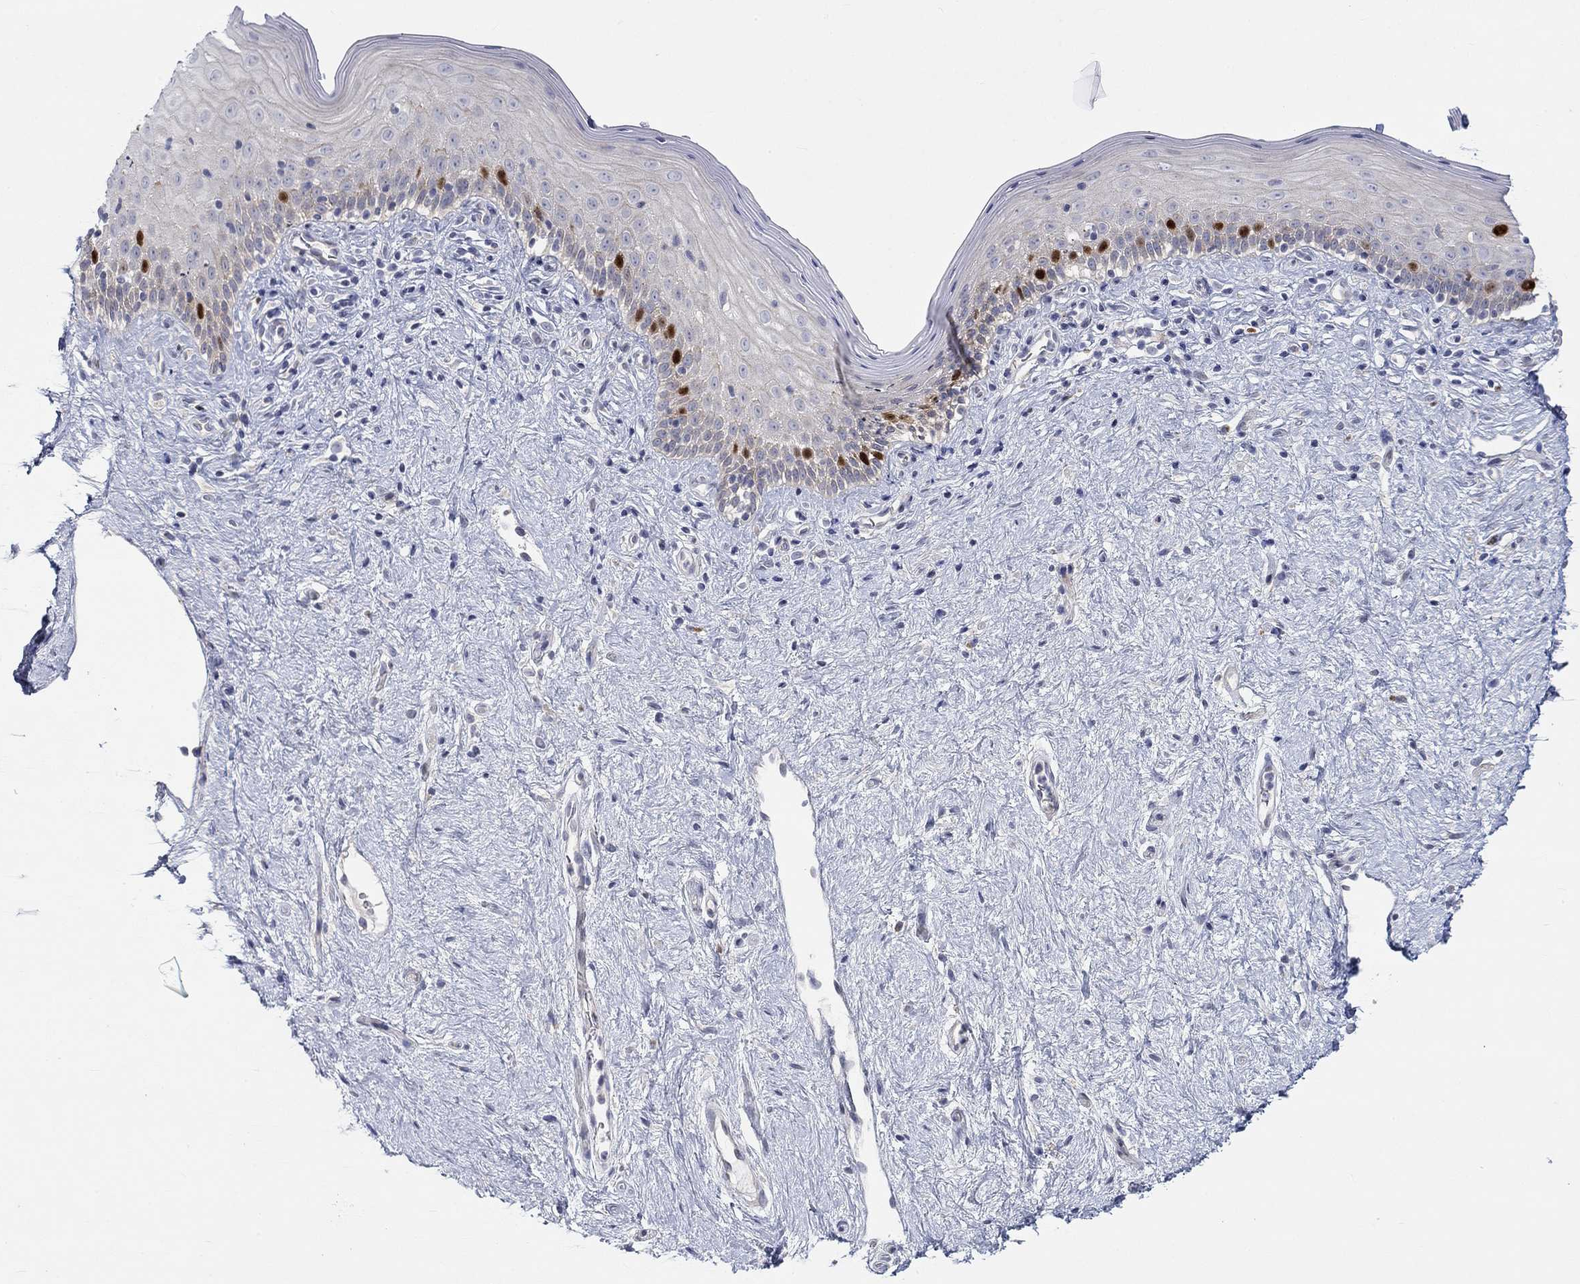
{"staining": {"intensity": "strong", "quantity": "<25%", "location": "nuclear"}, "tissue": "vagina", "cell_type": "Squamous epithelial cells", "image_type": "normal", "snomed": [{"axis": "morphology", "description": "Normal tissue, NOS"}, {"axis": "topography", "description": "Vagina"}], "caption": "Unremarkable vagina demonstrates strong nuclear staining in approximately <25% of squamous epithelial cells.", "gene": "PRC1", "patient": {"sex": "female", "age": 47}}